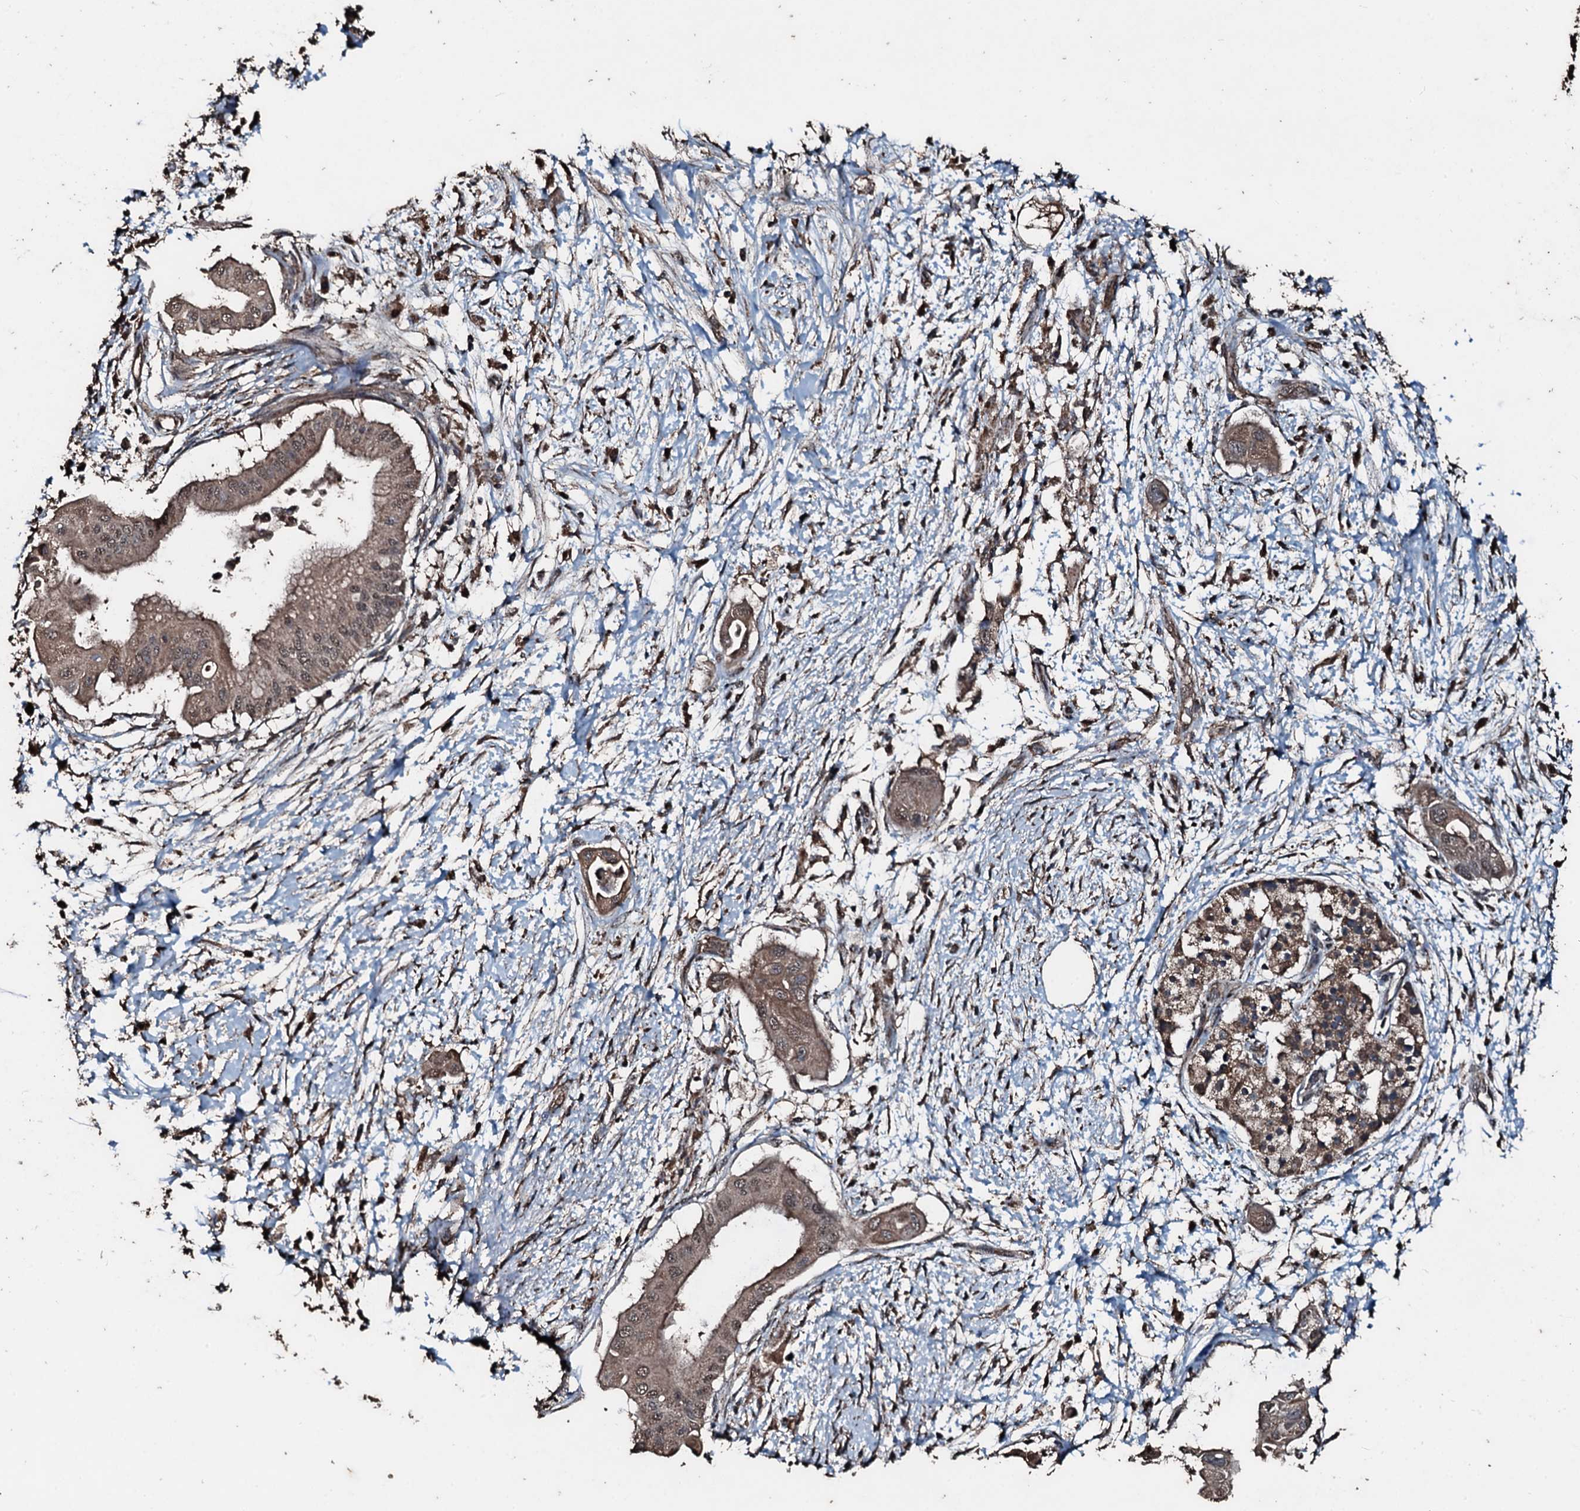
{"staining": {"intensity": "weak", "quantity": ">75%", "location": "cytoplasmic/membranous,nuclear"}, "tissue": "pancreatic cancer", "cell_type": "Tumor cells", "image_type": "cancer", "snomed": [{"axis": "morphology", "description": "Adenocarcinoma, NOS"}, {"axis": "topography", "description": "Pancreas"}], "caption": "Adenocarcinoma (pancreatic) stained for a protein (brown) reveals weak cytoplasmic/membranous and nuclear positive positivity in about >75% of tumor cells.", "gene": "FAAP24", "patient": {"sex": "male", "age": 68}}